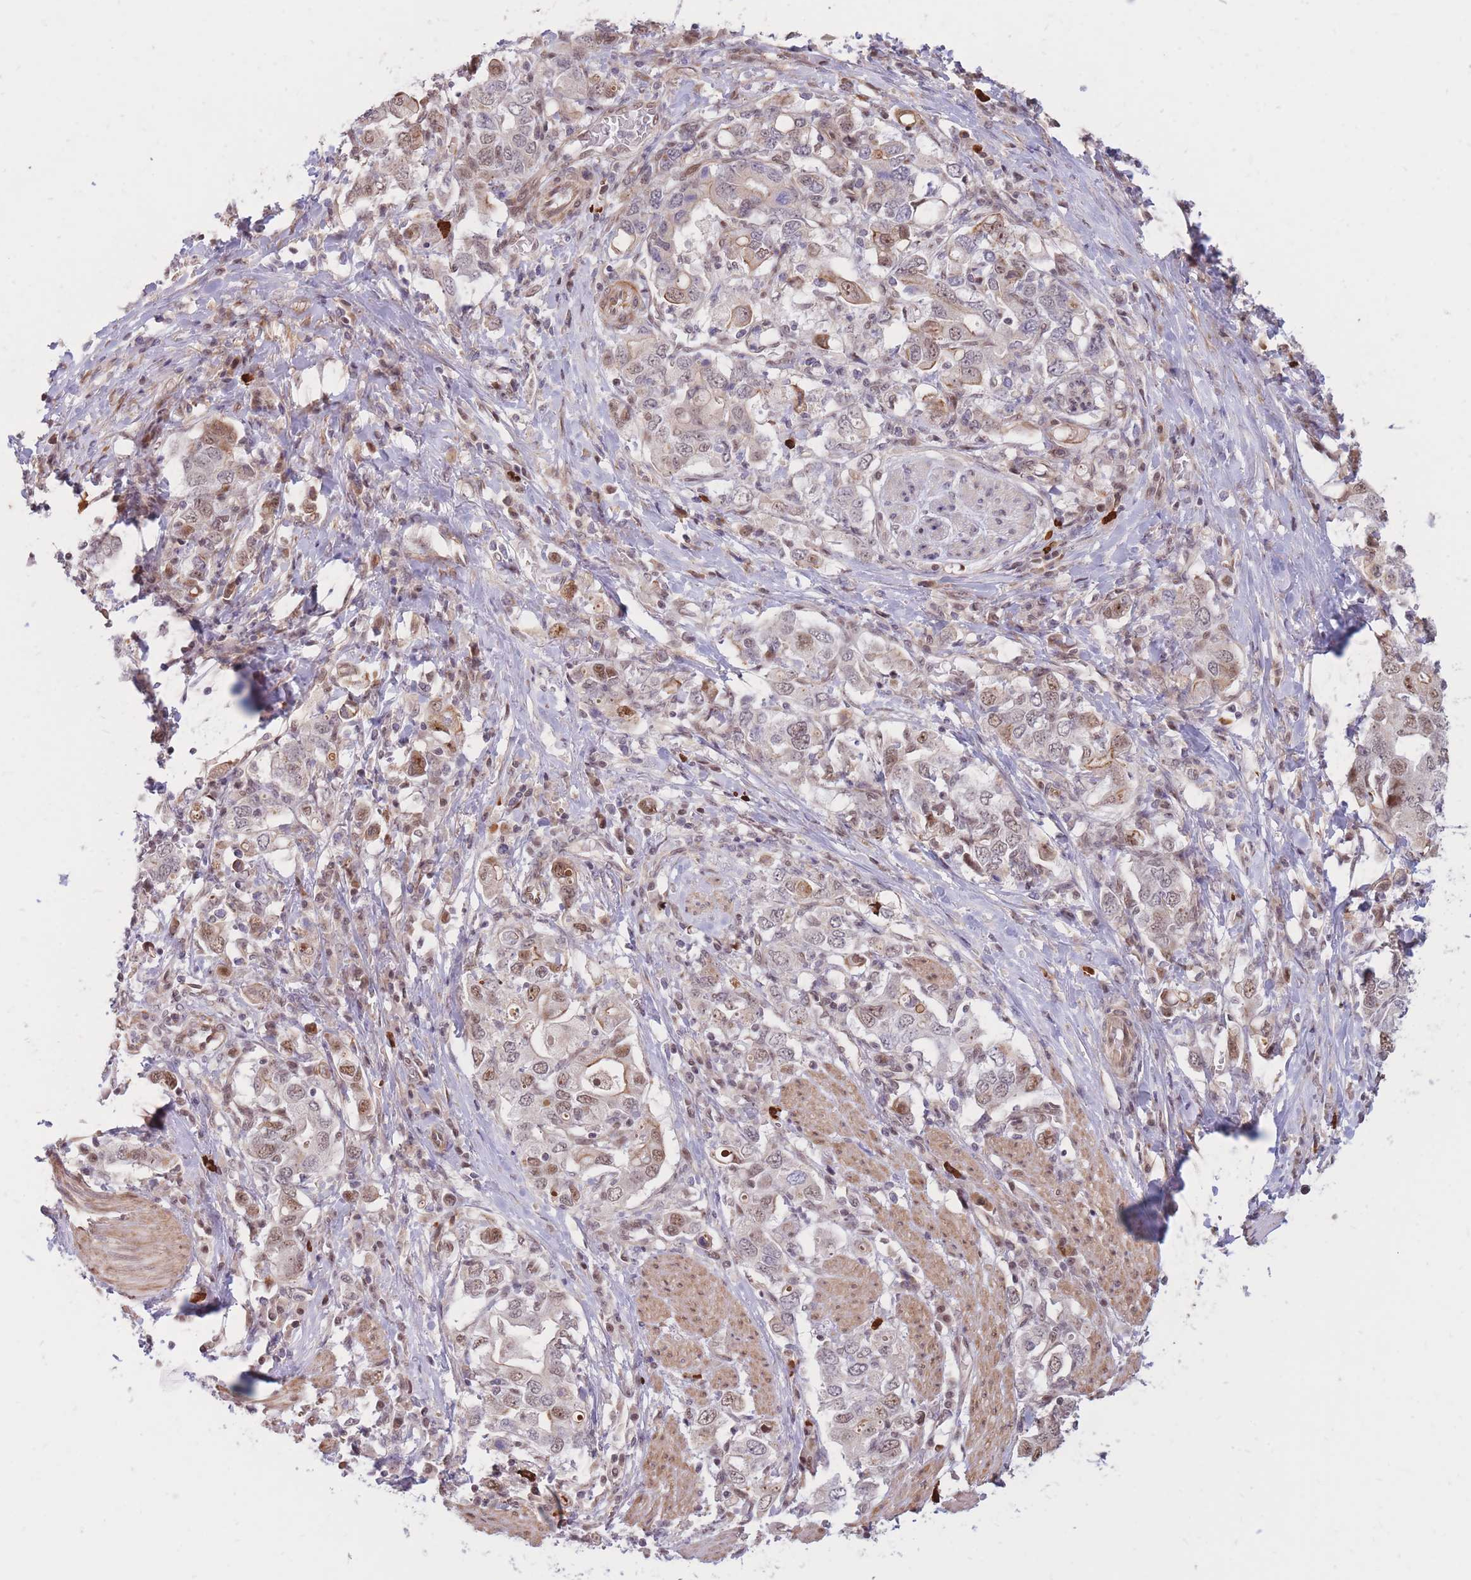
{"staining": {"intensity": "moderate", "quantity": "25%-75%", "location": "nuclear"}, "tissue": "stomach cancer", "cell_type": "Tumor cells", "image_type": "cancer", "snomed": [{"axis": "morphology", "description": "Adenocarcinoma, NOS"}, {"axis": "topography", "description": "Stomach, upper"}, {"axis": "topography", "description": "Stomach"}], "caption": "Stomach adenocarcinoma stained with a protein marker displays moderate staining in tumor cells.", "gene": "ERICH6B", "patient": {"sex": "male", "age": 62}}